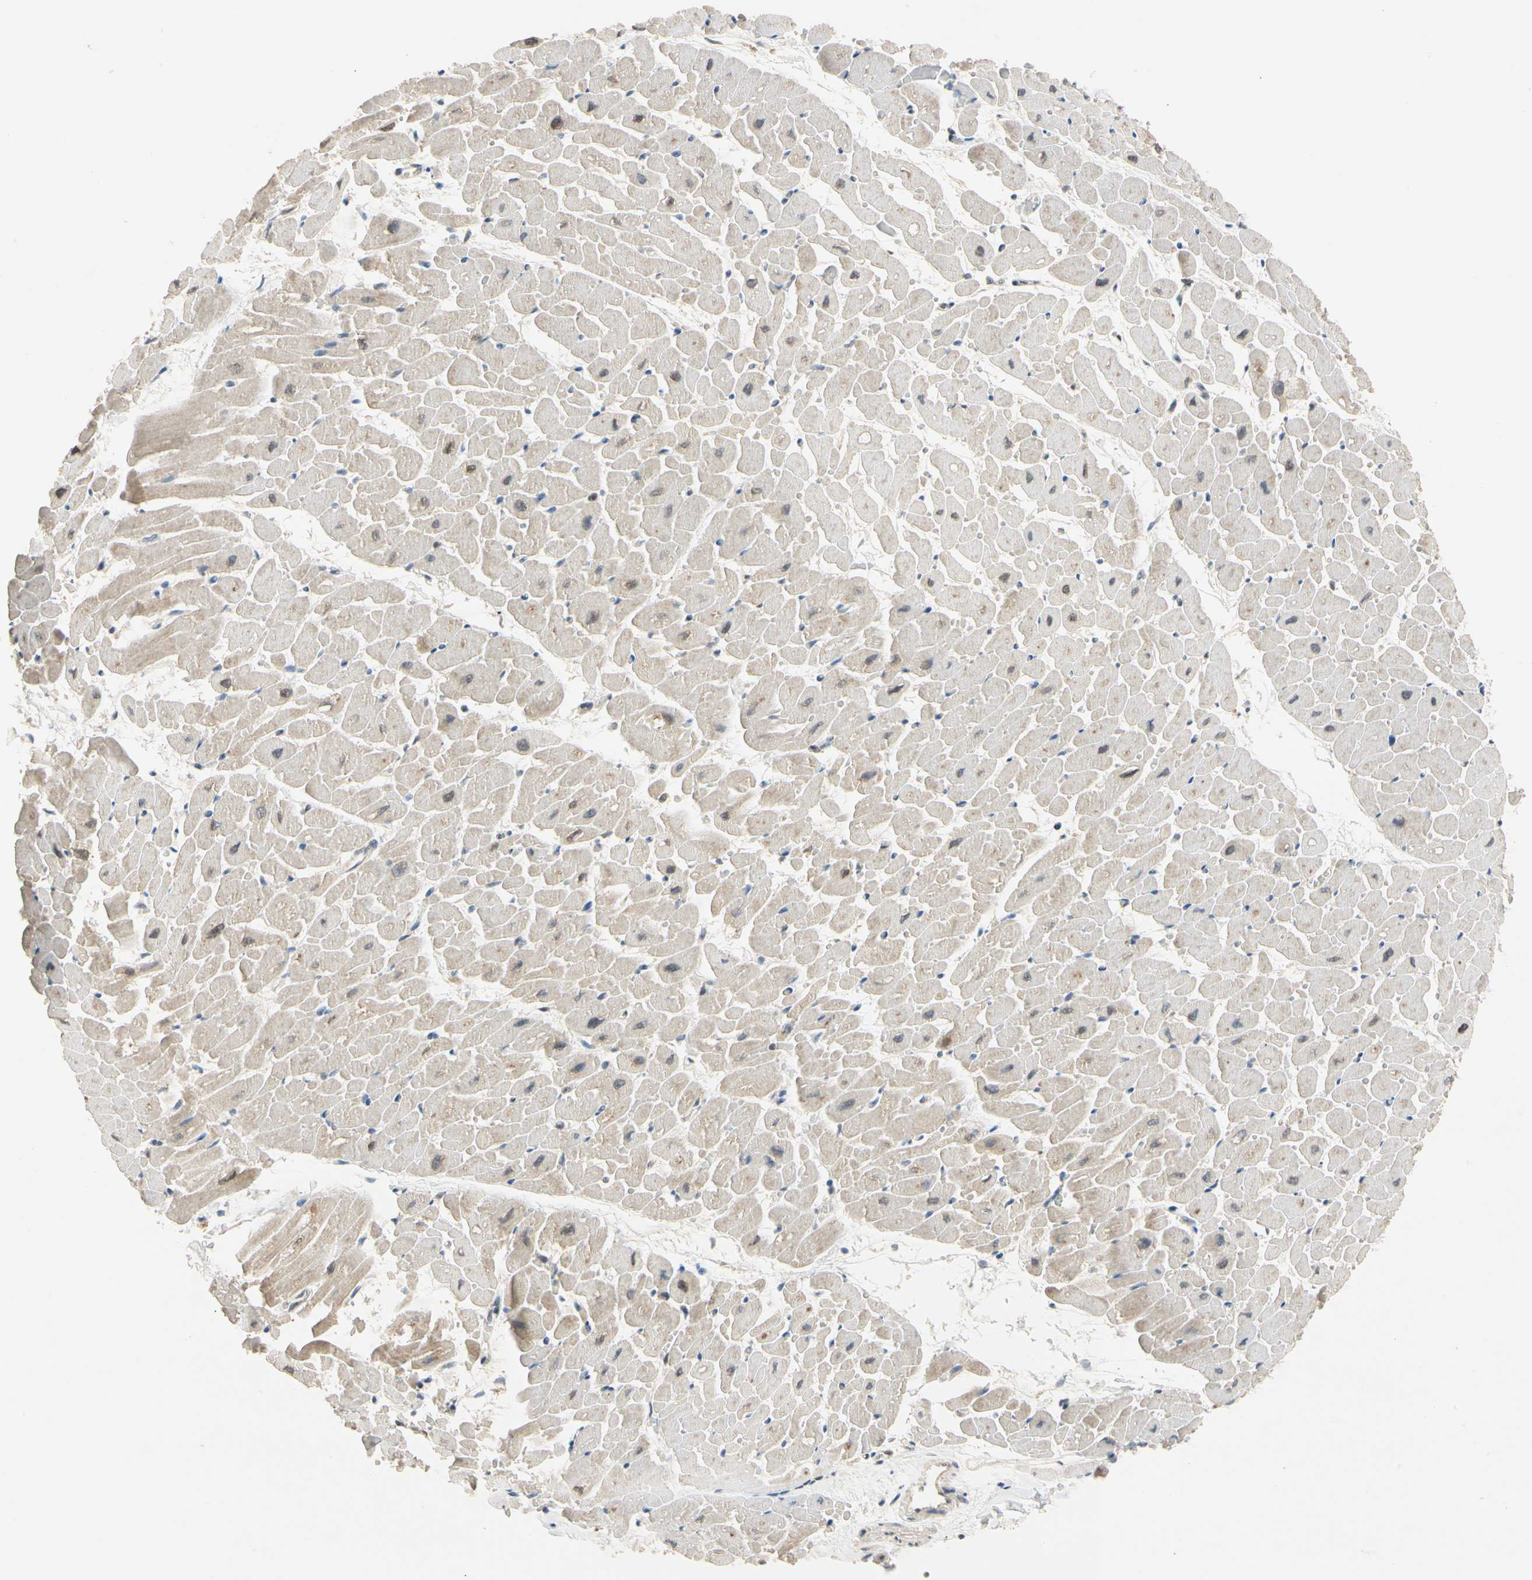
{"staining": {"intensity": "weak", "quantity": ">75%", "location": "cytoplasmic/membranous,nuclear"}, "tissue": "heart muscle", "cell_type": "Cardiomyocytes", "image_type": "normal", "snomed": [{"axis": "morphology", "description": "Normal tissue, NOS"}, {"axis": "topography", "description": "Heart"}], "caption": "Normal heart muscle displays weak cytoplasmic/membranous,nuclear staining in approximately >75% of cardiomyocytes (DAB (3,3'-diaminobenzidine) = brown stain, brightfield microscopy at high magnification)..", "gene": "RIOX2", "patient": {"sex": "male", "age": 45}}